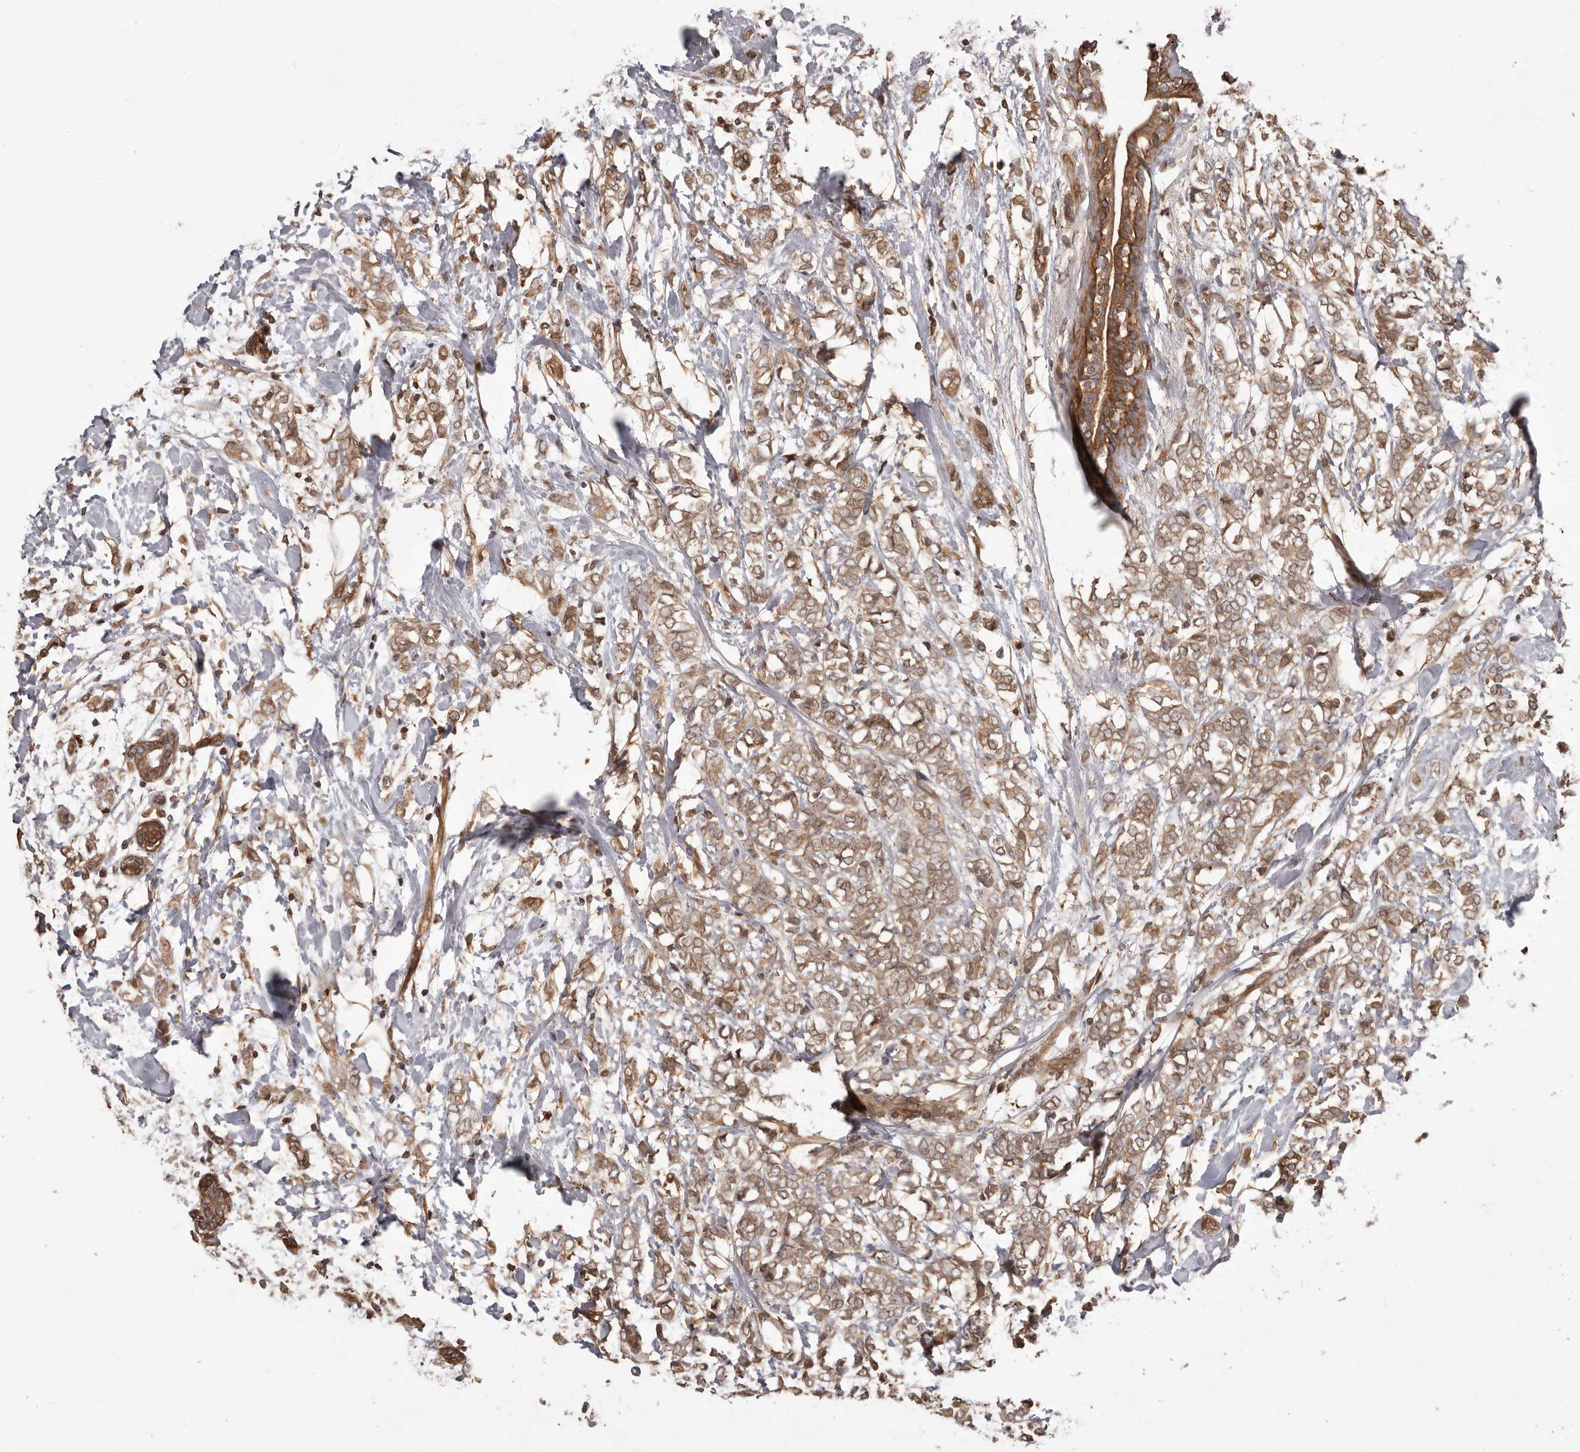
{"staining": {"intensity": "moderate", "quantity": ">75%", "location": "cytoplasmic/membranous"}, "tissue": "breast cancer", "cell_type": "Tumor cells", "image_type": "cancer", "snomed": [{"axis": "morphology", "description": "Normal tissue, NOS"}, {"axis": "morphology", "description": "Lobular carcinoma"}, {"axis": "topography", "description": "Breast"}], "caption": "Human breast cancer (lobular carcinoma) stained with a protein marker demonstrates moderate staining in tumor cells.", "gene": "NFKBIA", "patient": {"sex": "female", "age": 47}}